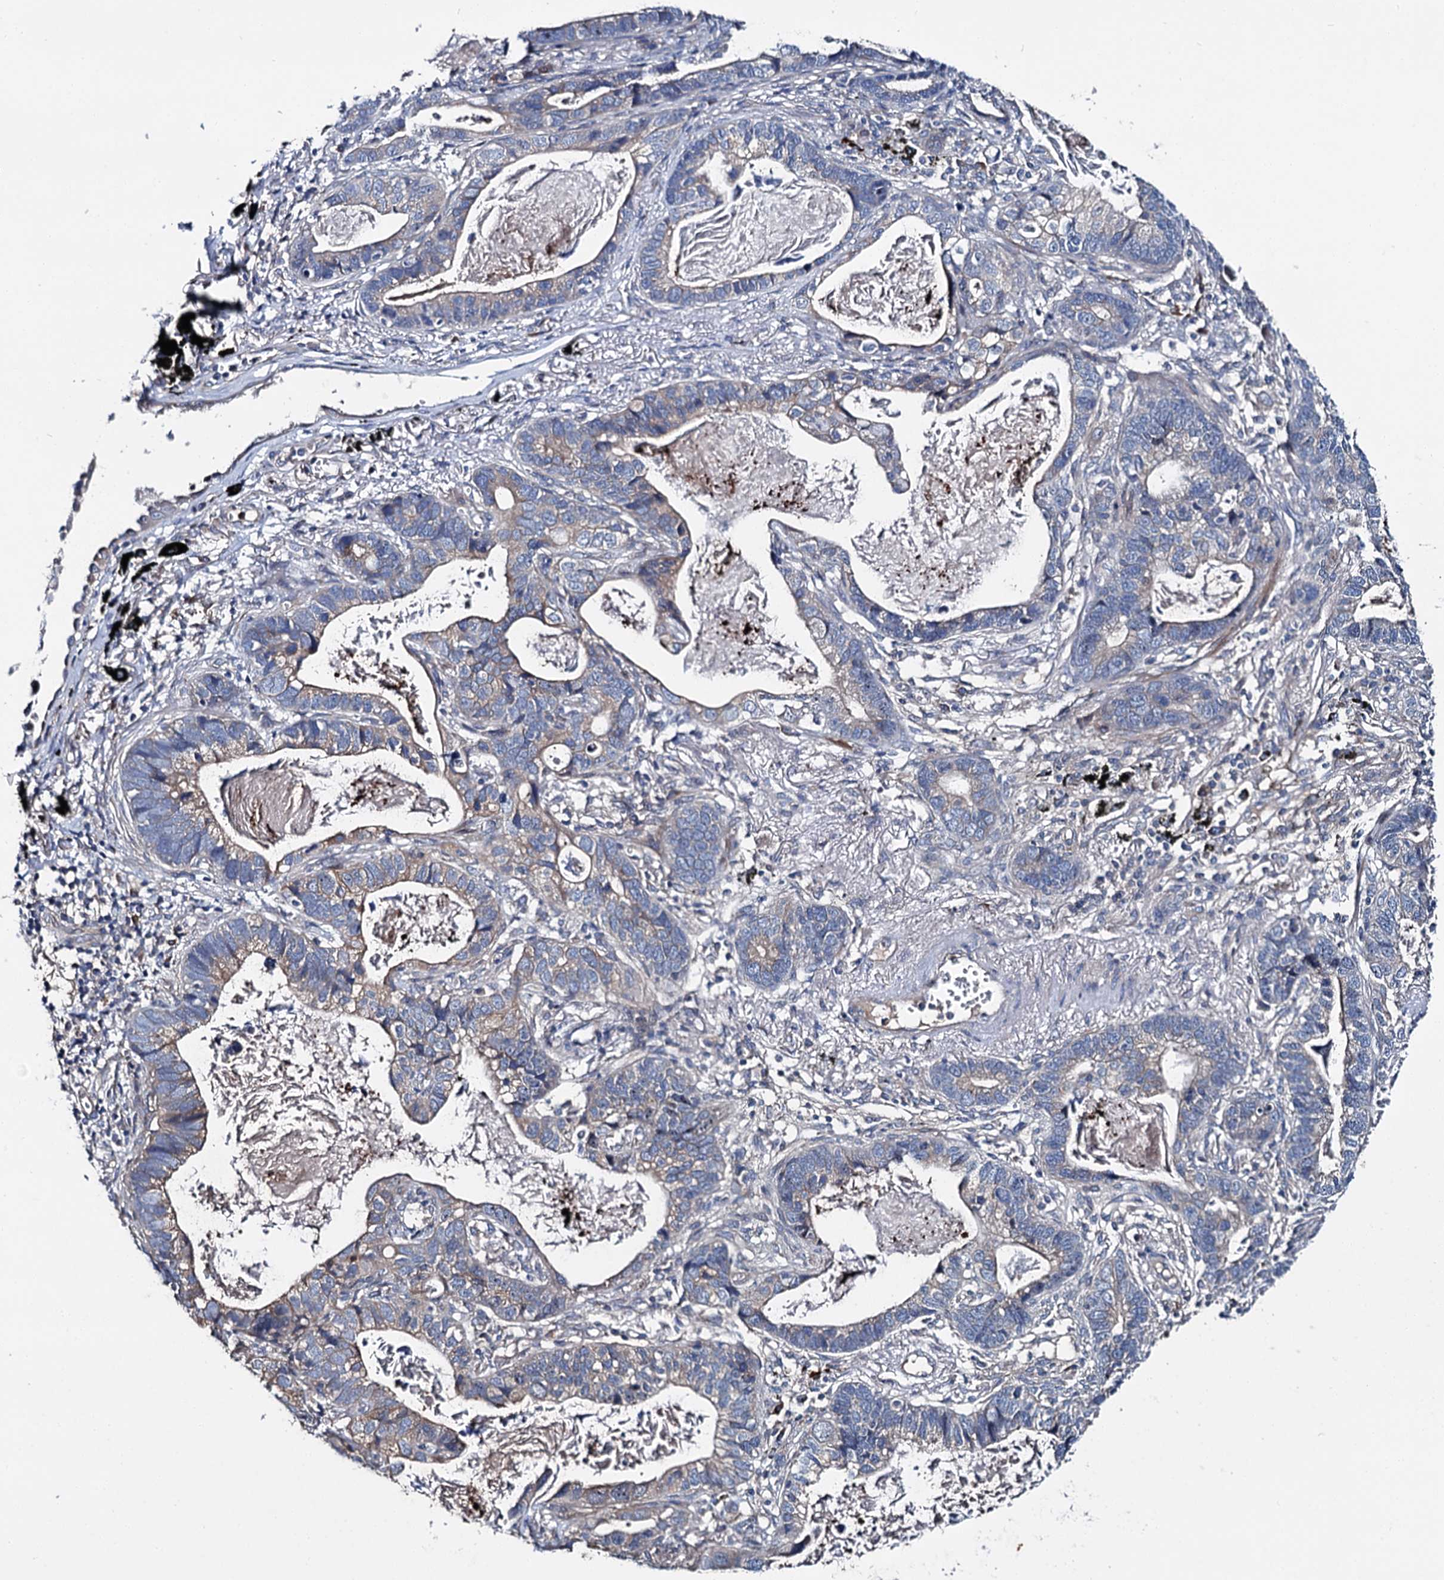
{"staining": {"intensity": "weak", "quantity": "<25%", "location": "cytoplasmic/membranous"}, "tissue": "lung cancer", "cell_type": "Tumor cells", "image_type": "cancer", "snomed": [{"axis": "morphology", "description": "Adenocarcinoma, NOS"}, {"axis": "topography", "description": "Lung"}], "caption": "The histopathology image displays no staining of tumor cells in lung cancer (adenocarcinoma).", "gene": "SLC22A25", "patient": {"sex": "male", "age": 67}}